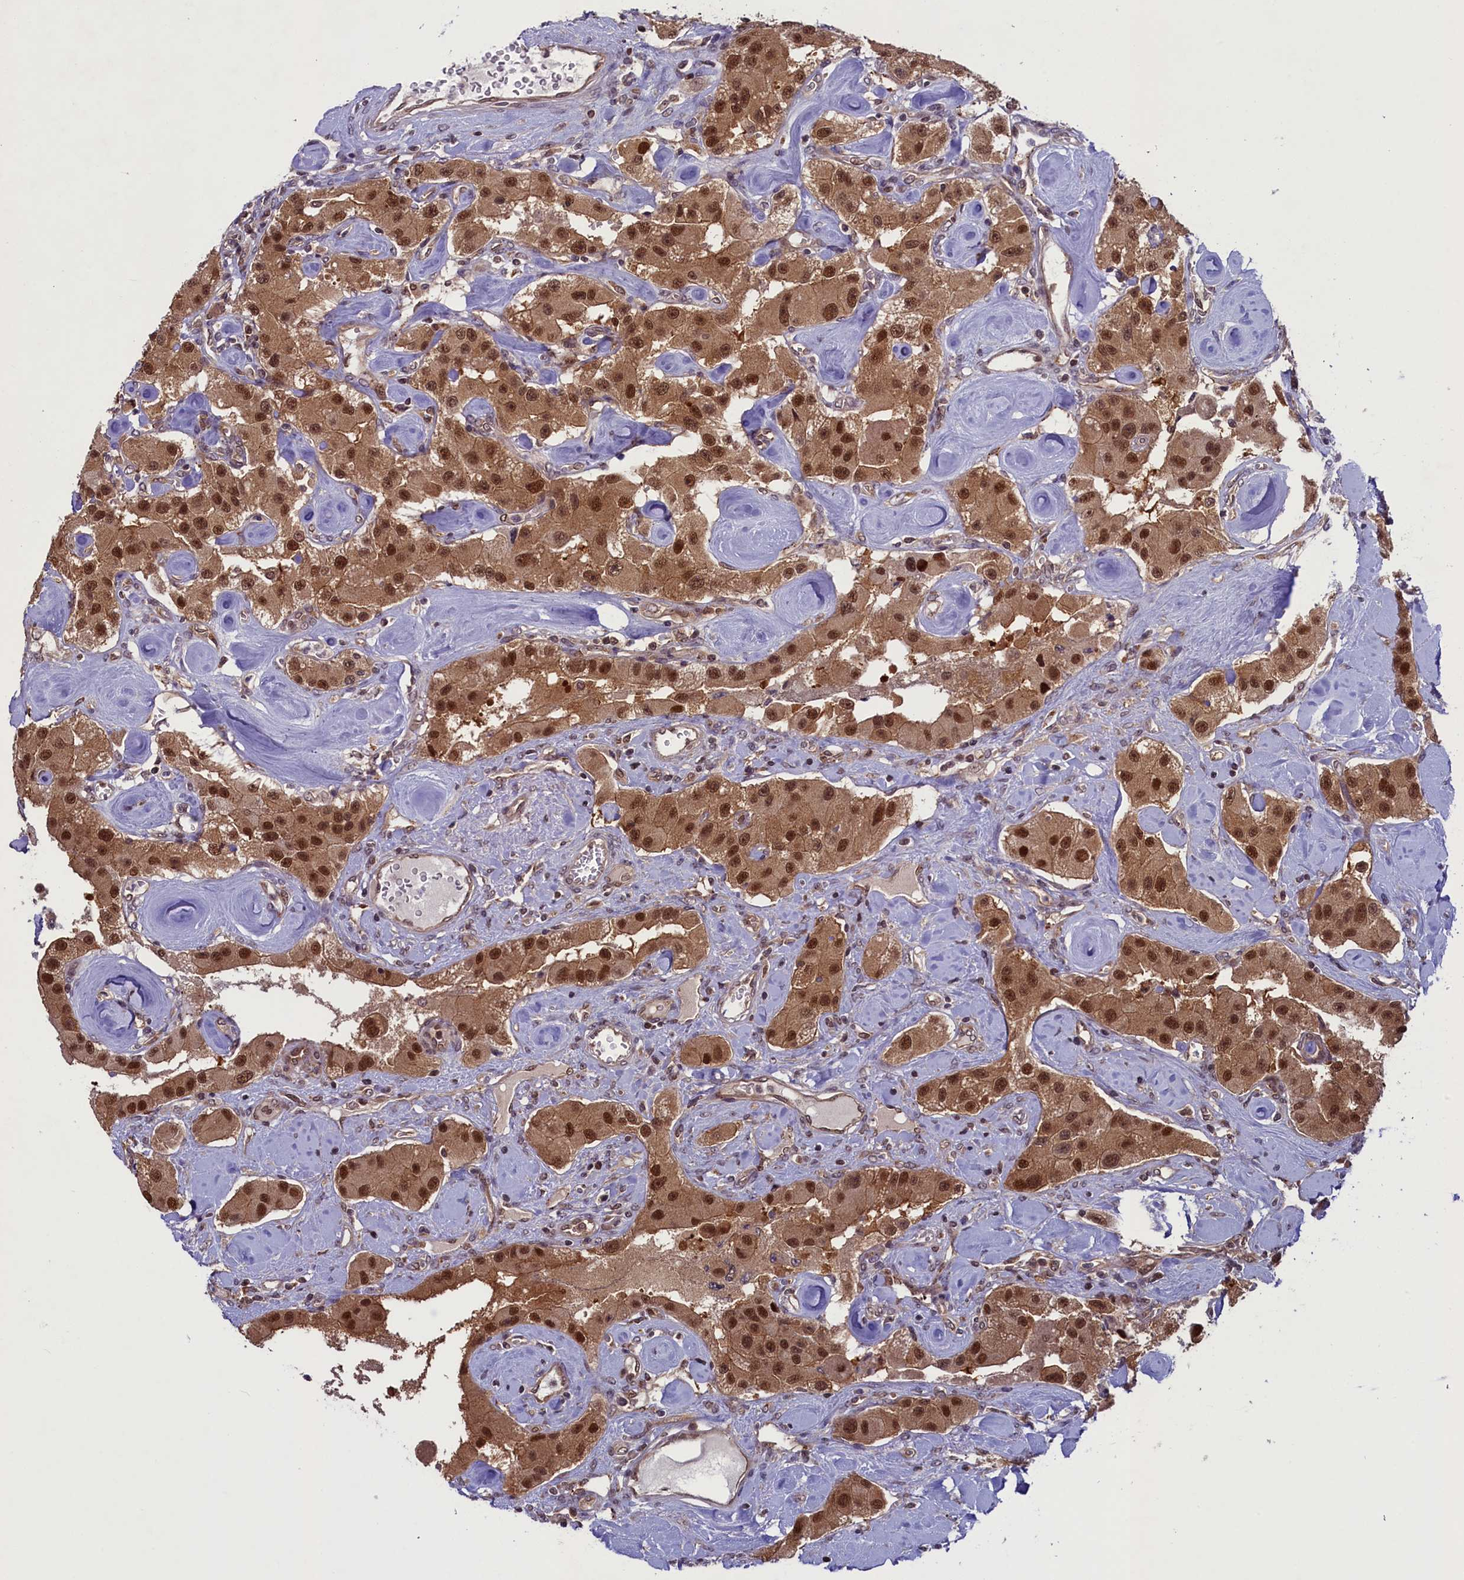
{"staining": {"intensity": "strong", "quantity": ">75%", "location": "cytoplasmic/membranous,nuclear"}, "tissue": "carcinoid", "cell_type": "Tumor cells", "image_type": "cancer", "snomed": [{"axis": "morphology", "description": "Carcinoid, malignant, NOS"}, {"axis": "topography", "description": "Pancreas"}], "caption": "Immunohistochemical staining of human carcinoid shows strong cytoplasmic/membranous and nuclear protein positivity in about >75% of tumor cells.", "gene": "SLC7A6OS", "patient": {"sex": "male", "age": 41}}